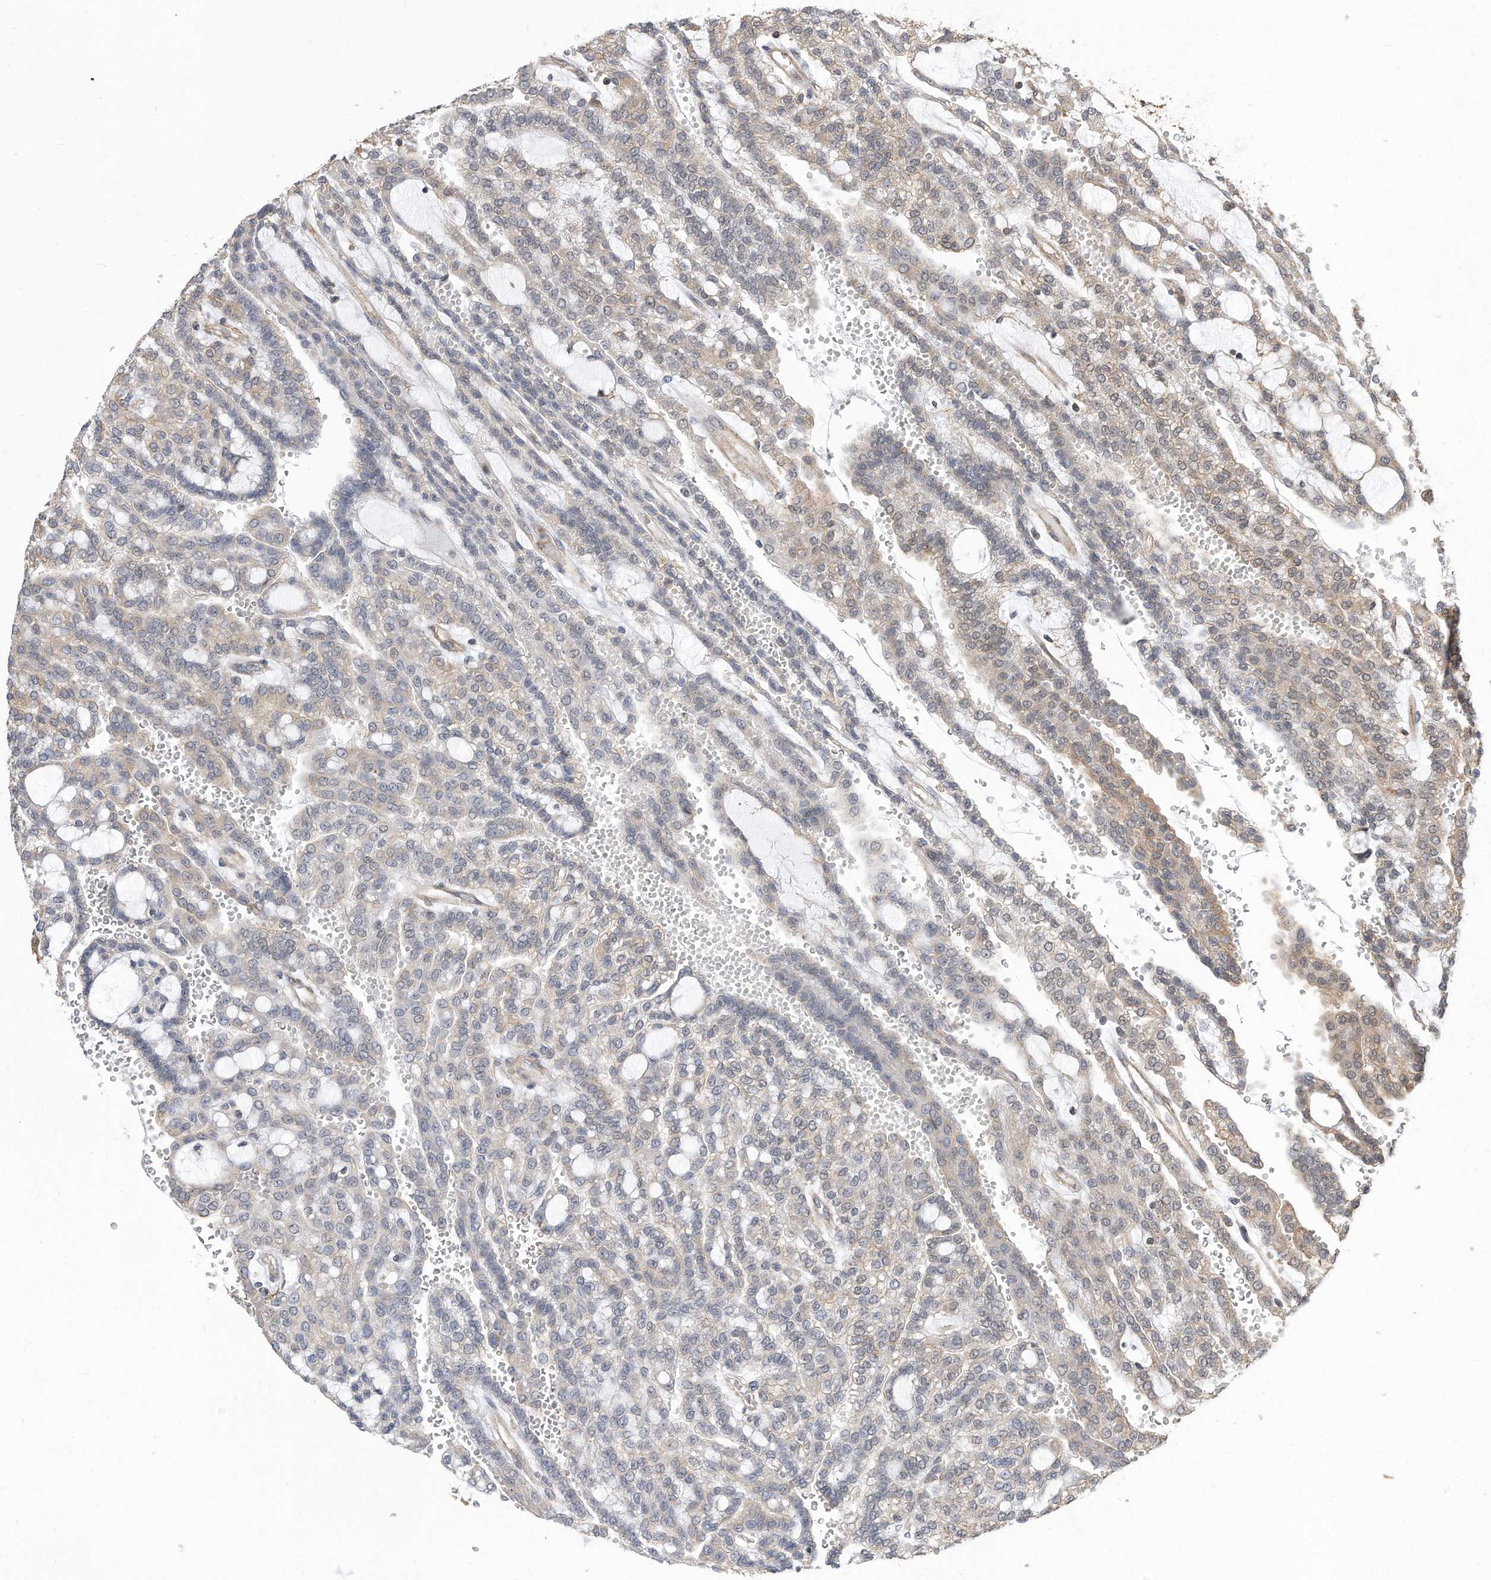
{"staining": {"intensity": "moderate", "quantity": "25%-75%", "location": "cytoplasmic/membranous,nuclear"}, "tissue": "renal cancer", "cell_type": "Tumor cells", "image_type": "cancer", "snomed": [{"axis": "morphology", "description": "Adenocarcinoma, NOS"}, {"axis": "topography", "description": "Kidney"}], "caption": "Renal cancer (adenocarcinoma) stained with a protein marker displays moderate staining in tumor cells.", "gene": "TCP1", "patient": {"sex": "male", "age": 63}}